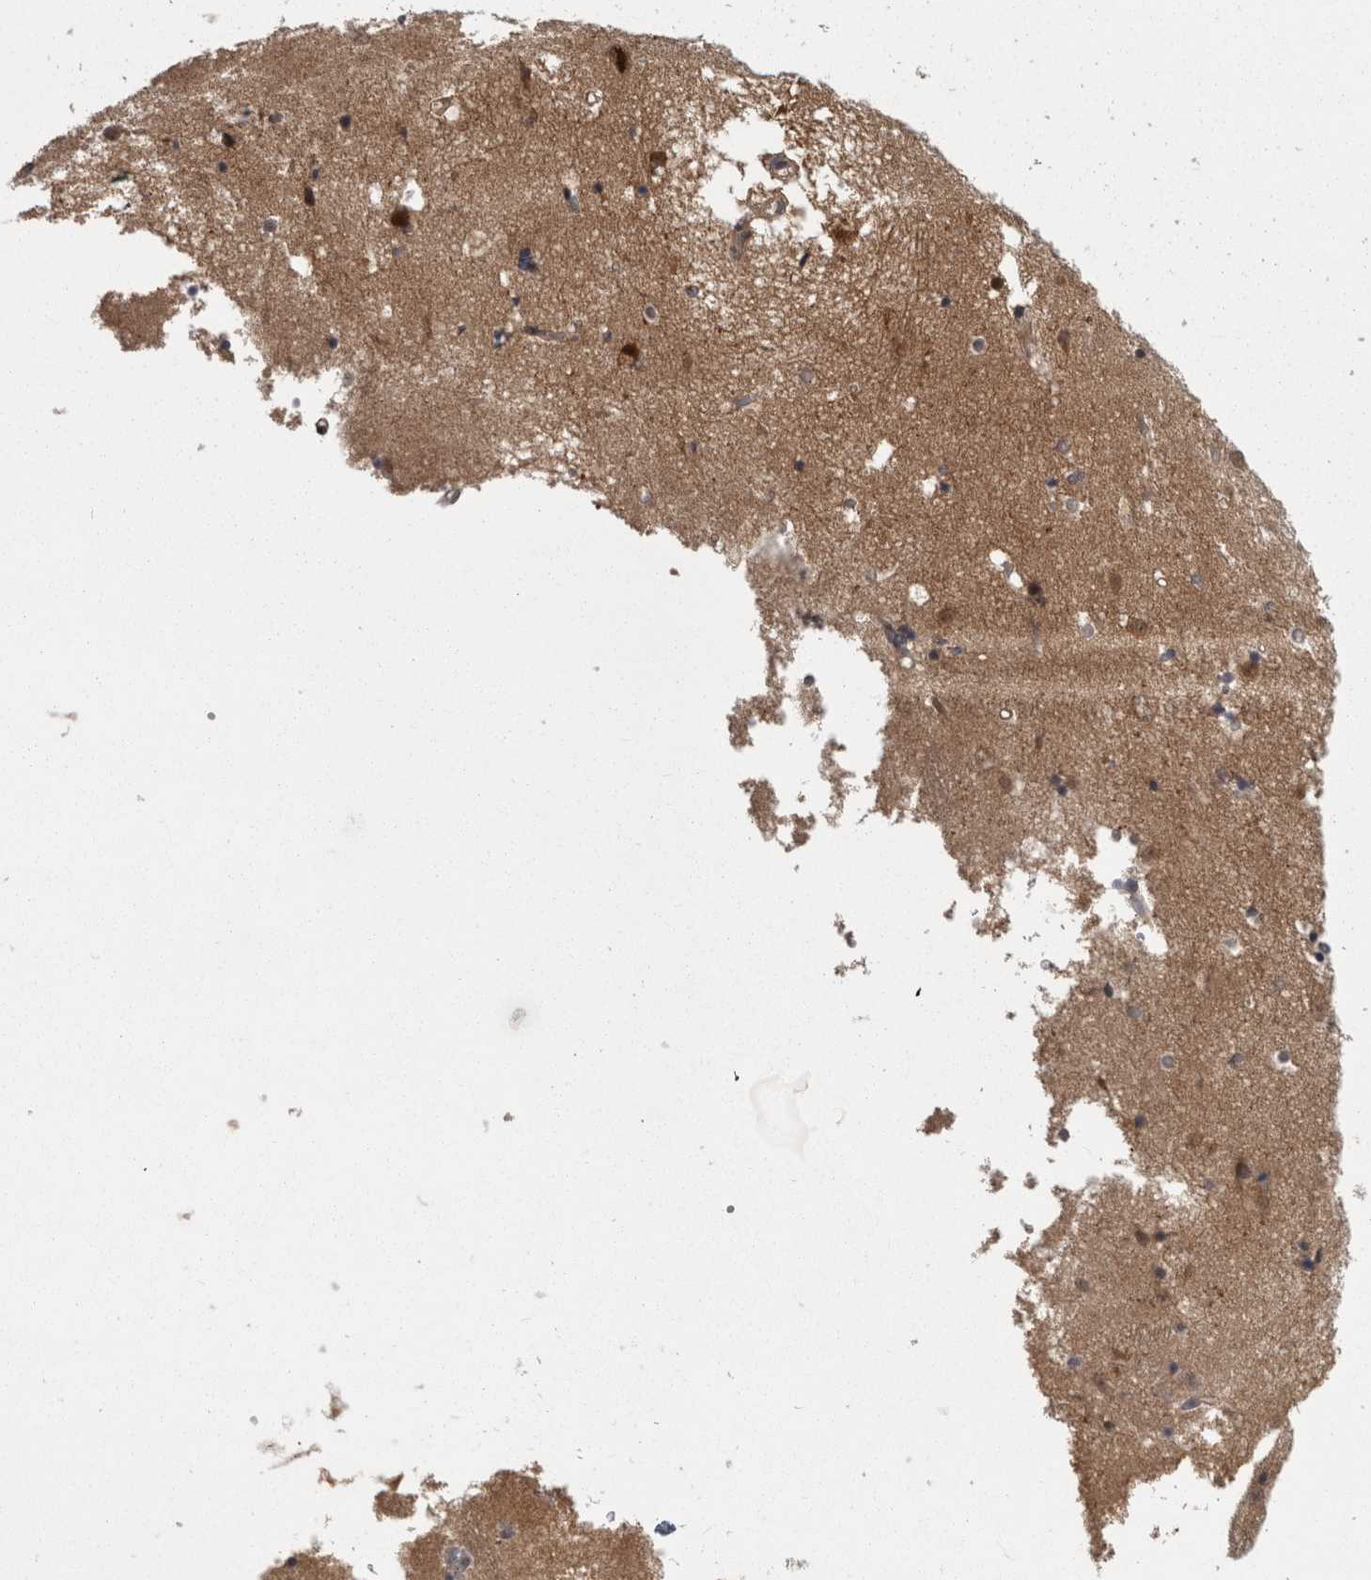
{"staining": {"intensity": "moderate", "quantity": "<25%", "location": "cytoplasmic/membranous,nuclear"}, "tissue": "caudate", "cell_type": "Glial cells", "image_type": "normal", "snomed": [{"axis": "morphology", "description": "Normal tissue, NOS"}, {"axis": "topography", "description": "Lateral ventricle wall"}], "caption": "This photomicrograph displays immunohistochemistry (IHC) staining of benign human caudate, with low moderate cytoplasmic/membranous,nuclear staining in about <25% of glial cells.", "gene": "CACYBP", "patient": {"sex": "male", "age": 70}}